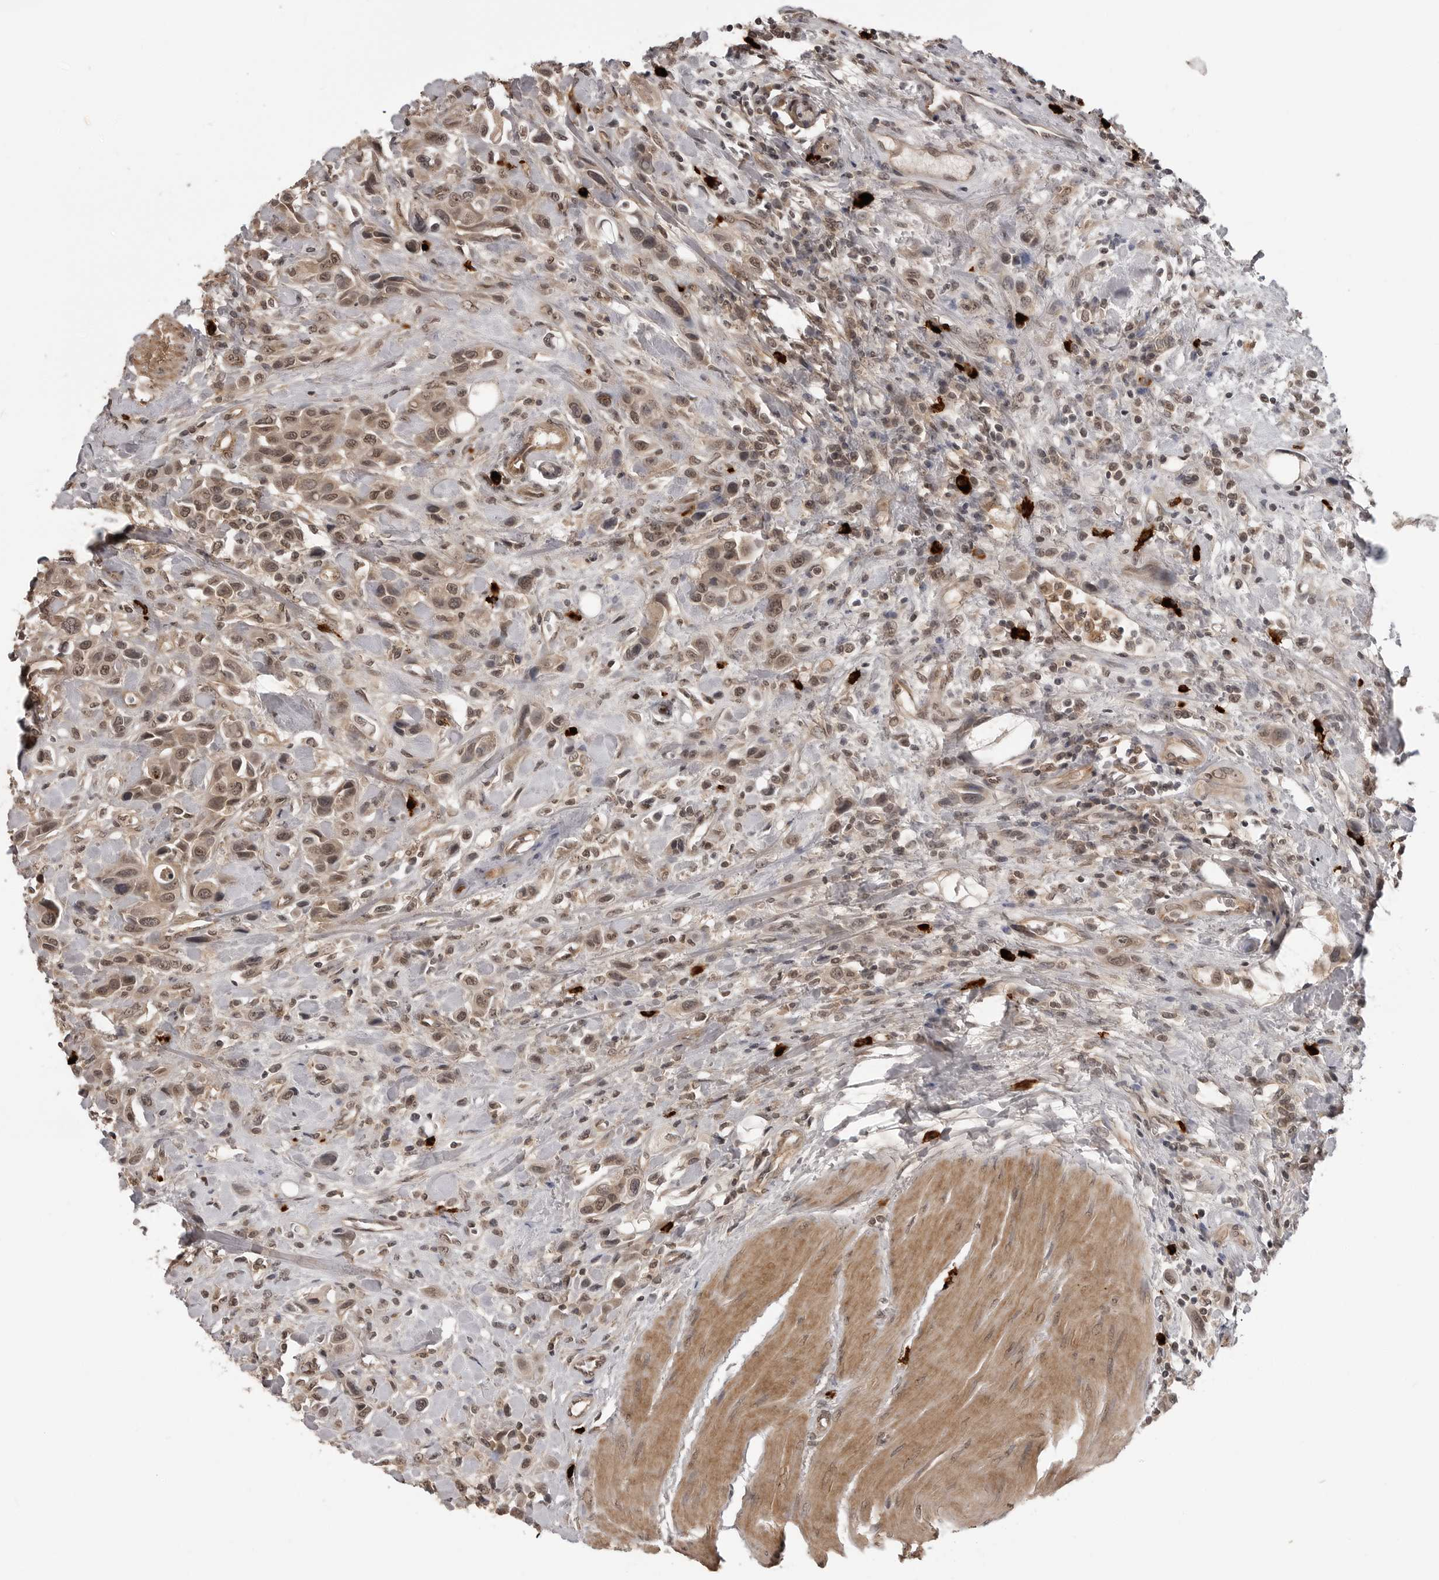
{"staining": {"intensity": "moderate", "quantity": ">75%", "location": "nuclear"}, "tissue": "urothelial cancer", "cell_type": "Tumor cells", "image_type": "cancer", "snomed": [{"axis": "morphology", "description": "Urothelial carcinoma, High grade"}, {"axis": "topography", "description": "Urinary bladder"}], "caption": "The immunohistochemical stain highlights moderate nuclear expression in tumor cells of urothelial cancer tissue.", "gene": "IL24", "patient": {"sex": "male", "age": 50}}